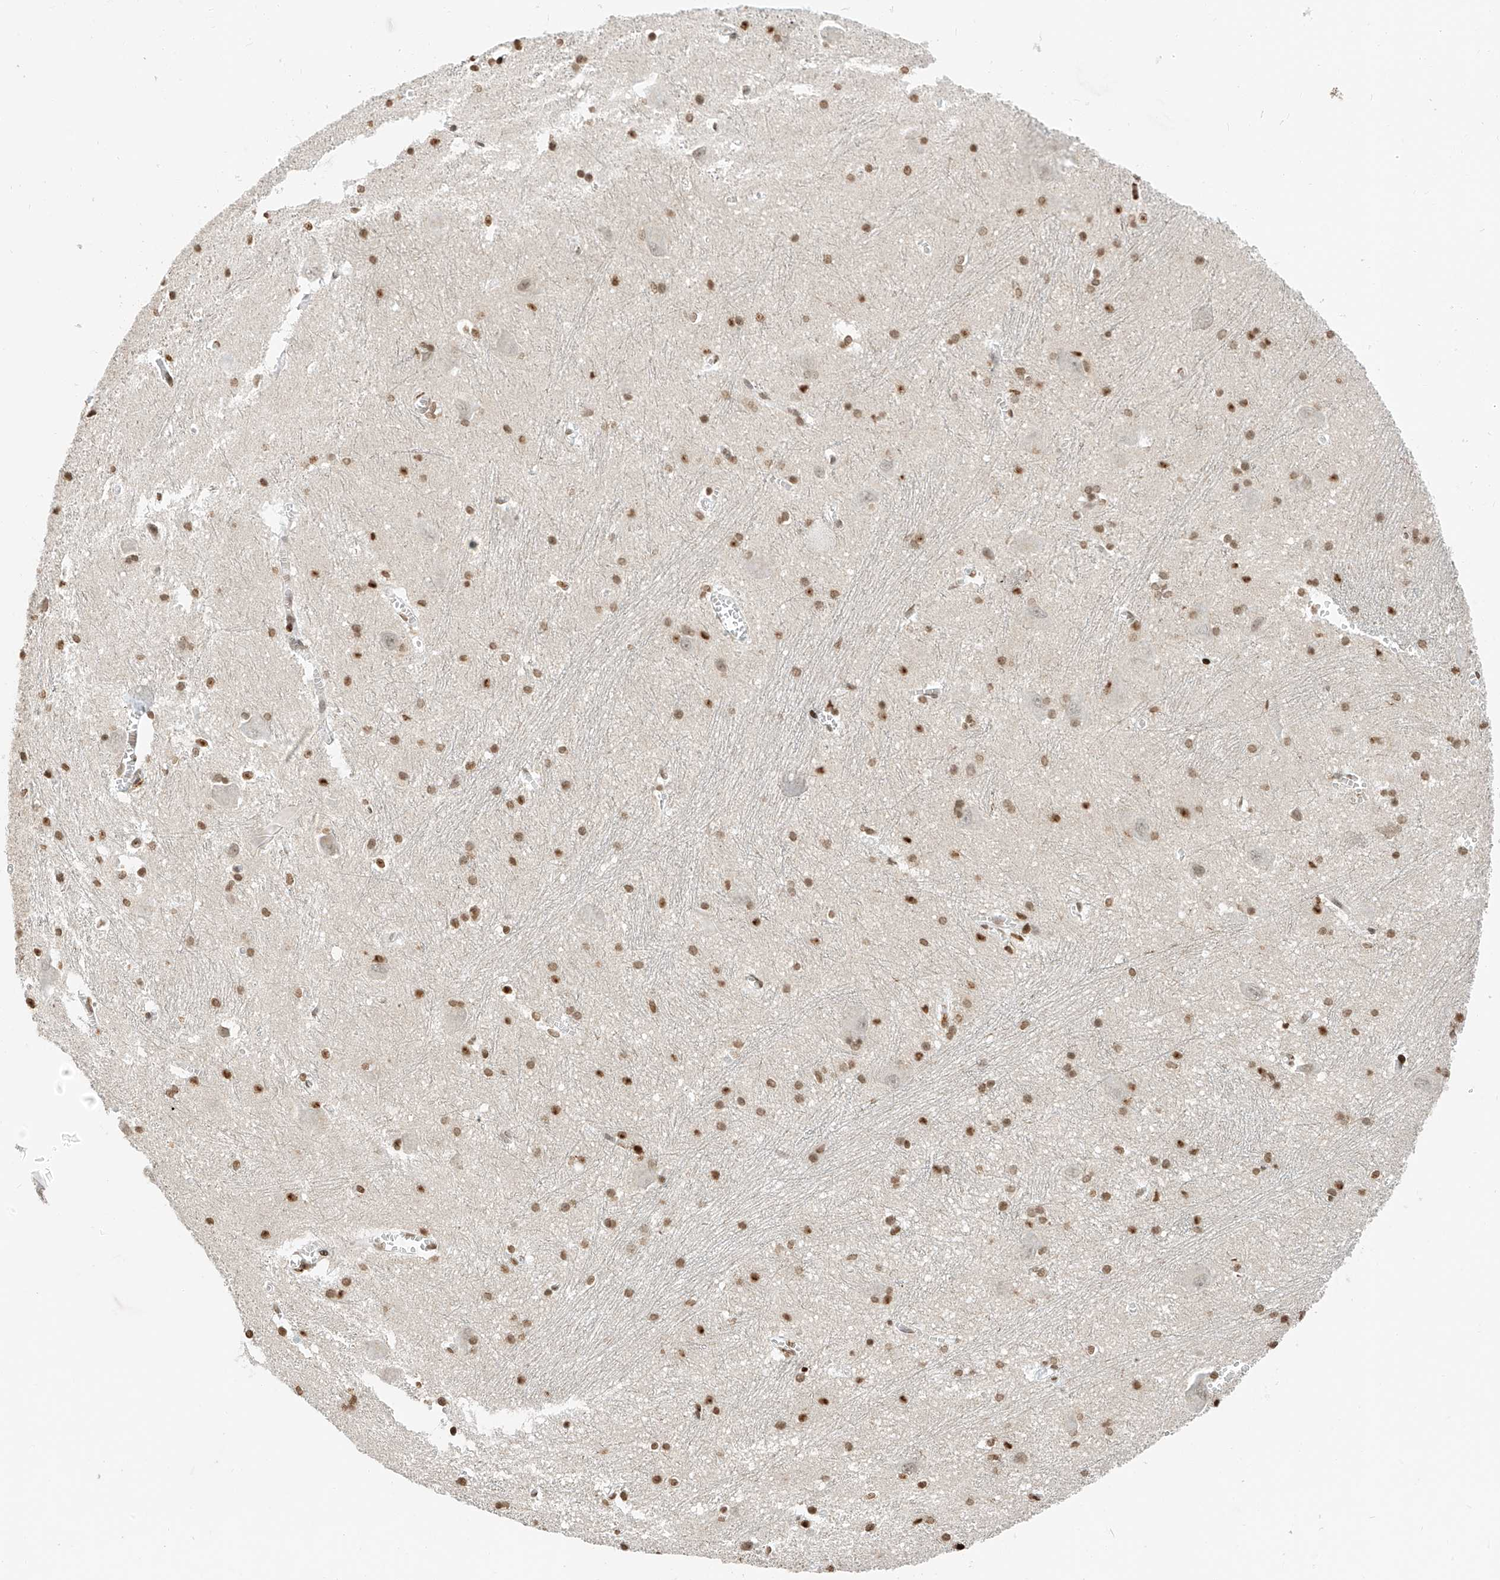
{"staining": {"intensity": "moderate", "quantity": ">75%", "location": "nuclear"}, "tissue": "caudate", "cell_type": "Glial cells", "image_type": "normal", "snomed": [{"axis": "morphology", "description": "Normal tissue, NOS"}, {"axis": "topography", "description": "Lateral ventricle wall"}], "caption": "Immunohistochemistry (IHC) photomicrograph of normal caudate: caudate stained using immunohistochemistry (IHC) demonstrates medium levels of moderate protein expression localized specifically in the nuclear of glial cells, appearing as a nuclear brown color.", "gene": "C17orf58", "patient": {"sex": "male", "age": 37}}